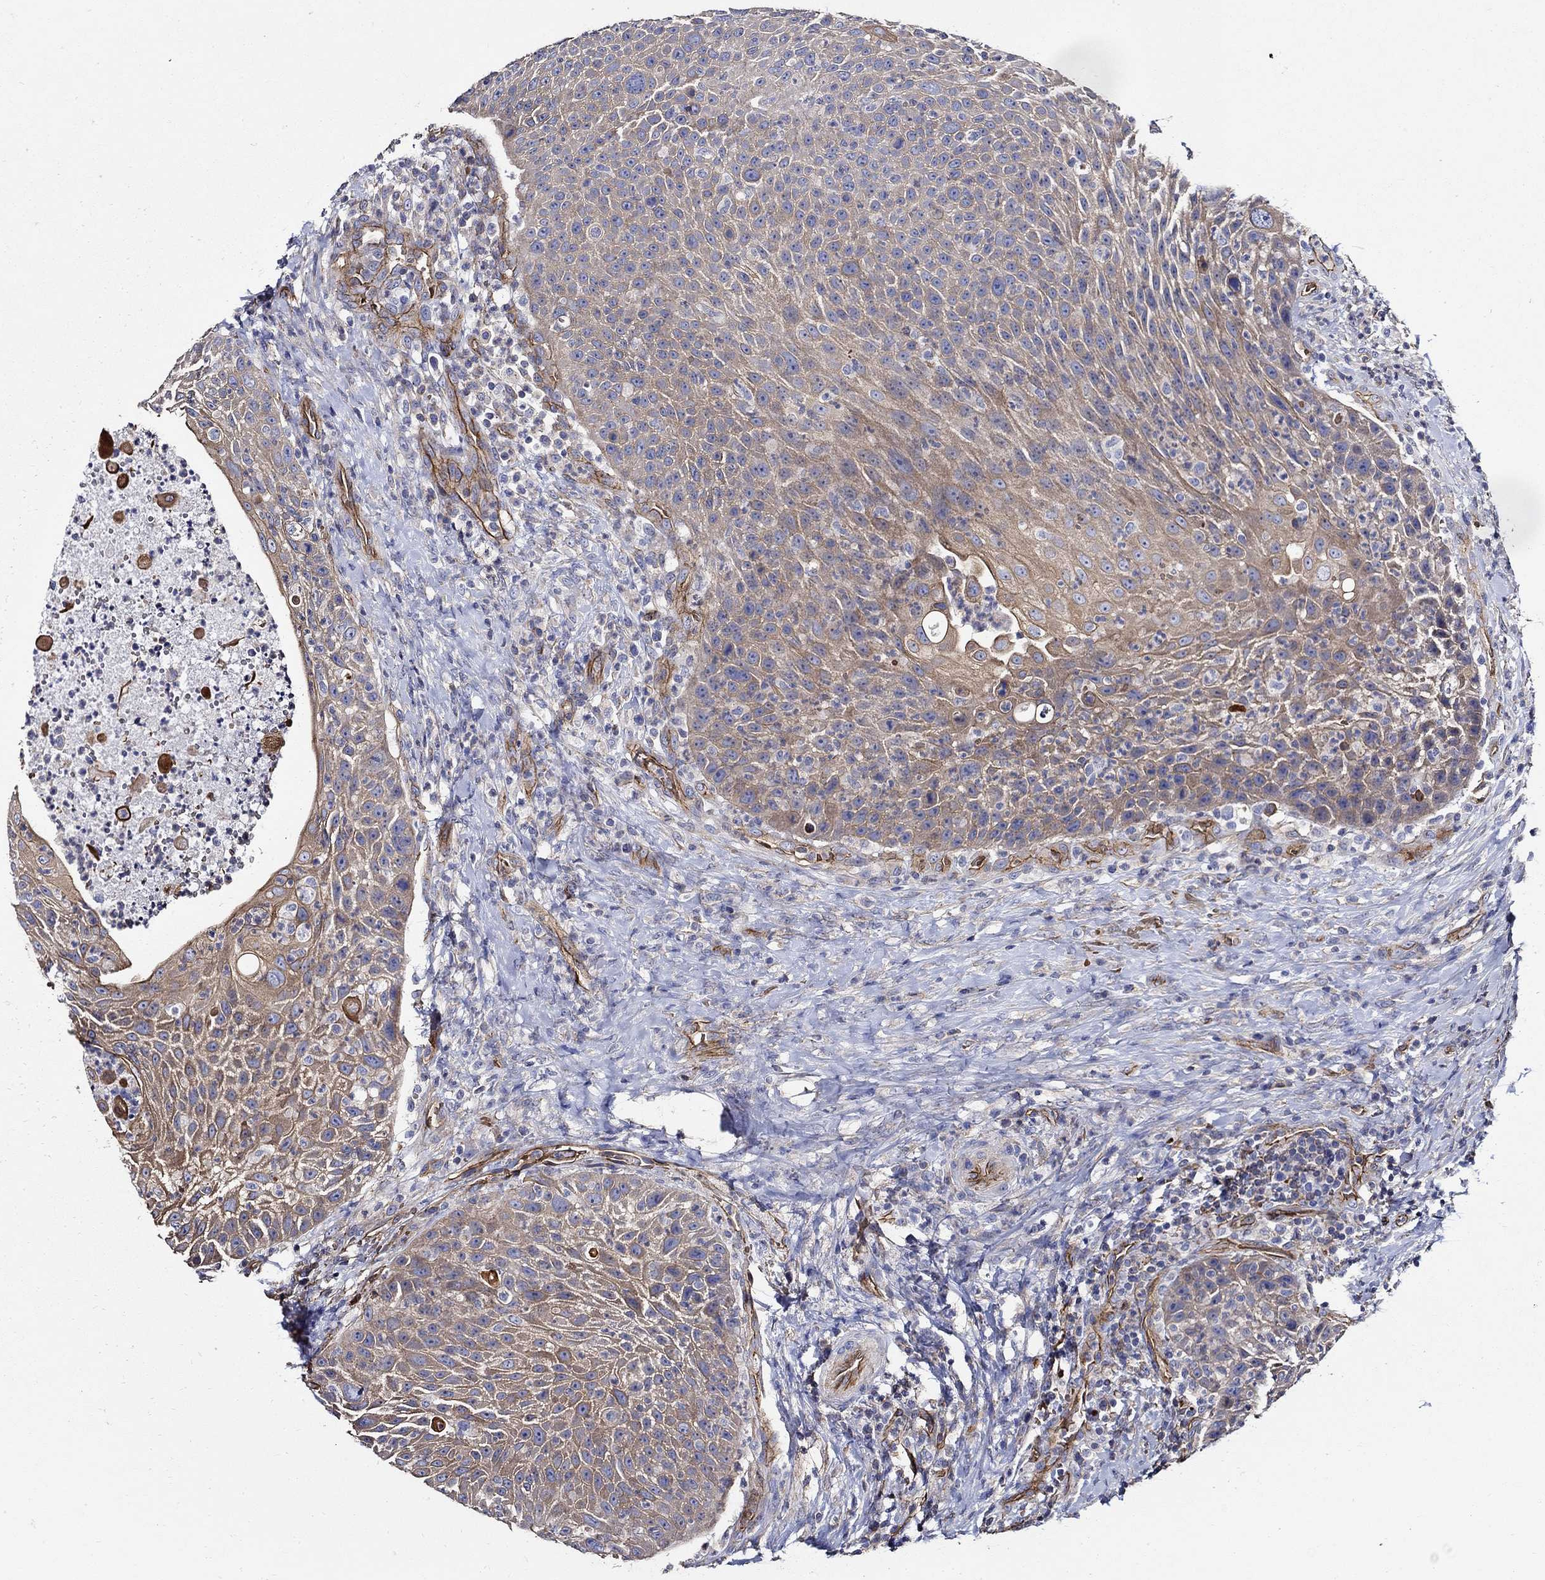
{"staining": {"intensity": "moderate", "quantity": "25%-75%", "location": "cytoplasmic/membranous"}, "tissue": "head and neck cancer", "cell_type": "Tumor cells", "image_type": "cancer", "snomed": [{"axis": "morphology", "description": "Squamous cell carcinoma, NOS"}, {"axis": "topography", "description": "Head-Neck"}], "caption": "Head and neck squamous cell carcinoma stained with a protein marker shows moderate staining in tumor cells.", "gene": "APBB3", "patient": {"sex": "male", "age": 69}}